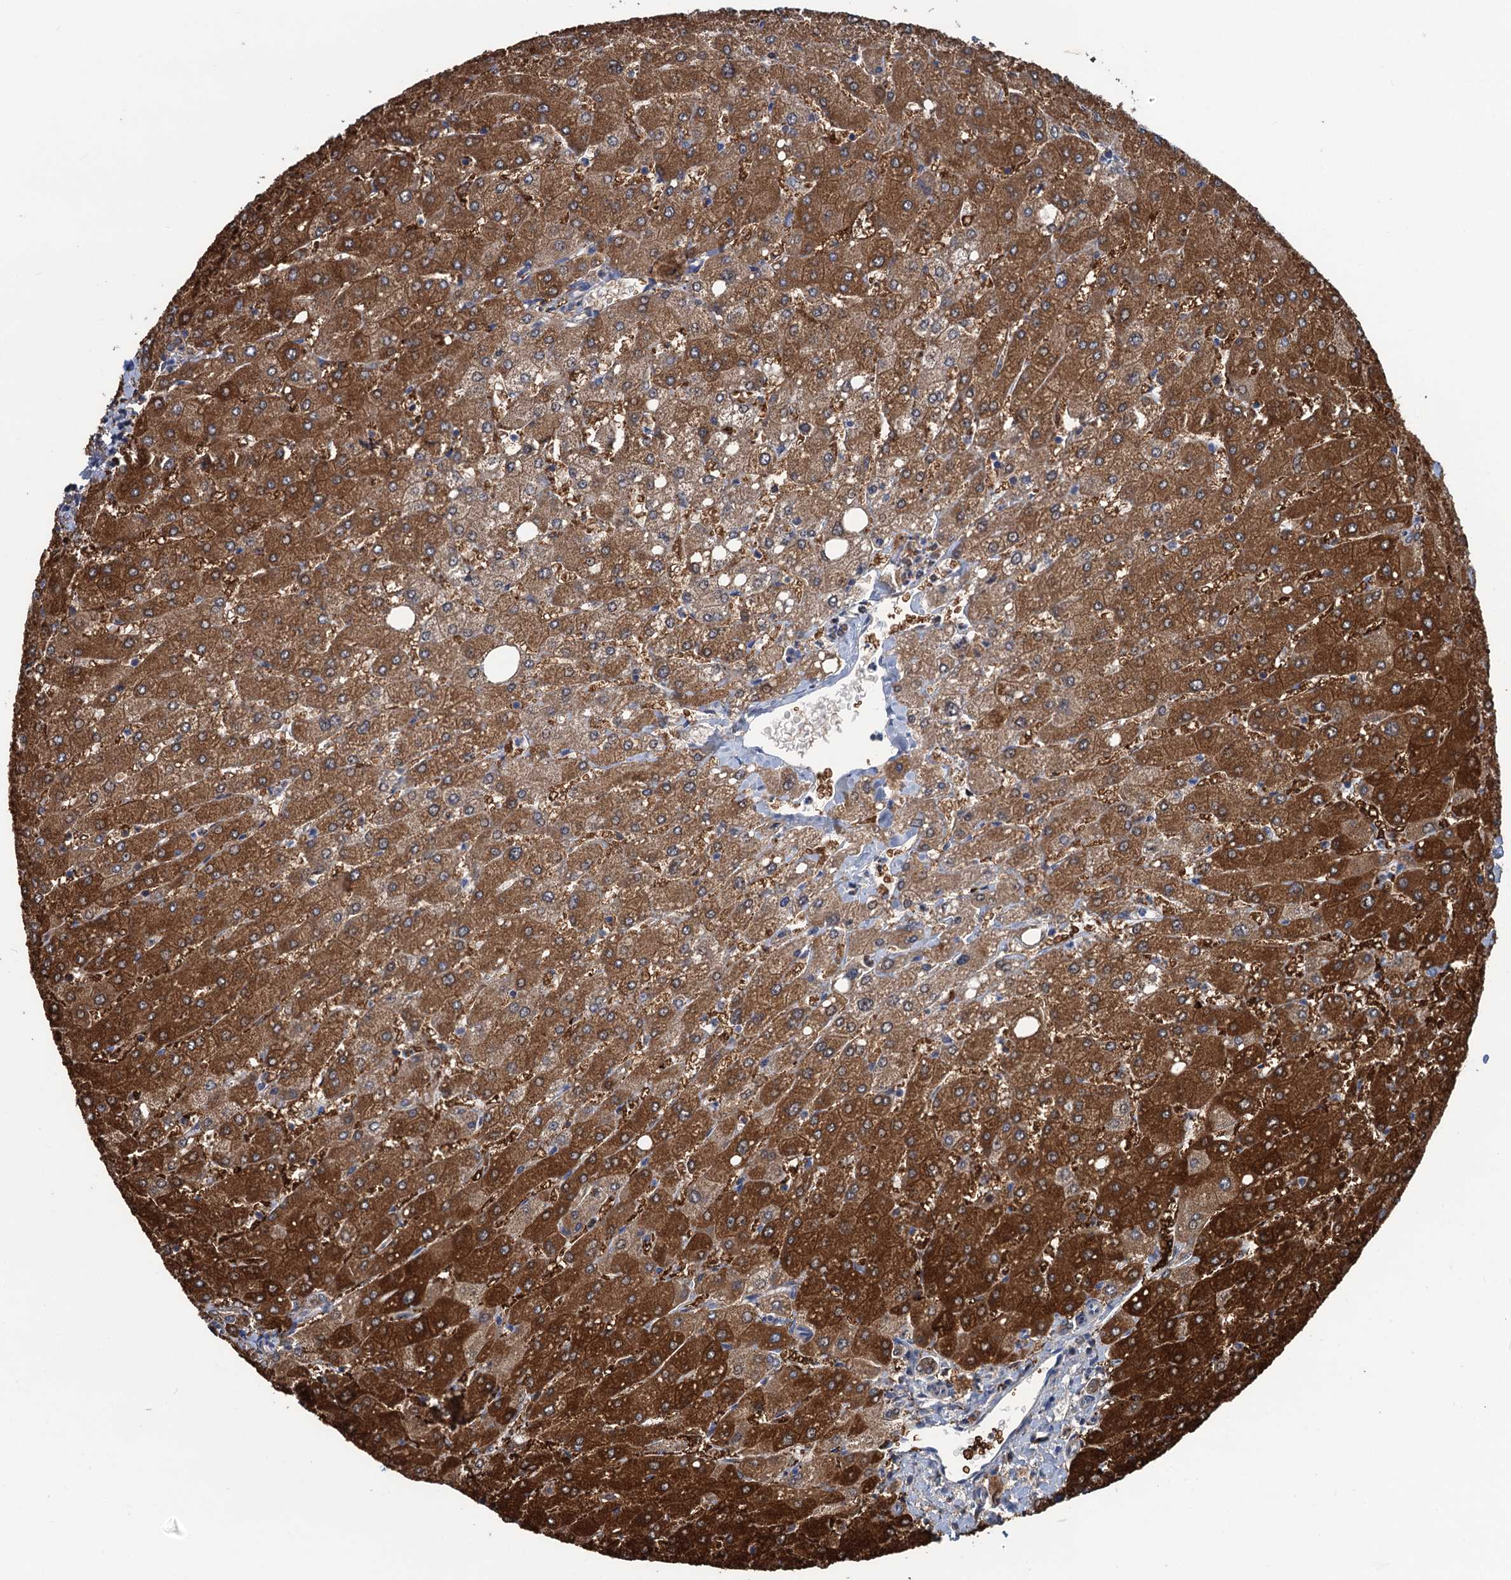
{"staining": {"intensity": "weak", "quantity": ">75%", "location": "cytoplasmic/membranous"}, "tissue": "liver", "cell_type": "Cholangiocytes", "image_type": "normal", "snomed": [{"axis": "morphology", "description": "Normal tissue, NOS"}, {"axis": "topography", "description": "Liver"}], "caption": "Liver stained with IHC demonstrates weak cytoplasmic/membranous positivity in about >75% of cholangiocytes.", "gene": "RTKN2", "patient": {"sex": "male", "age": 55}}